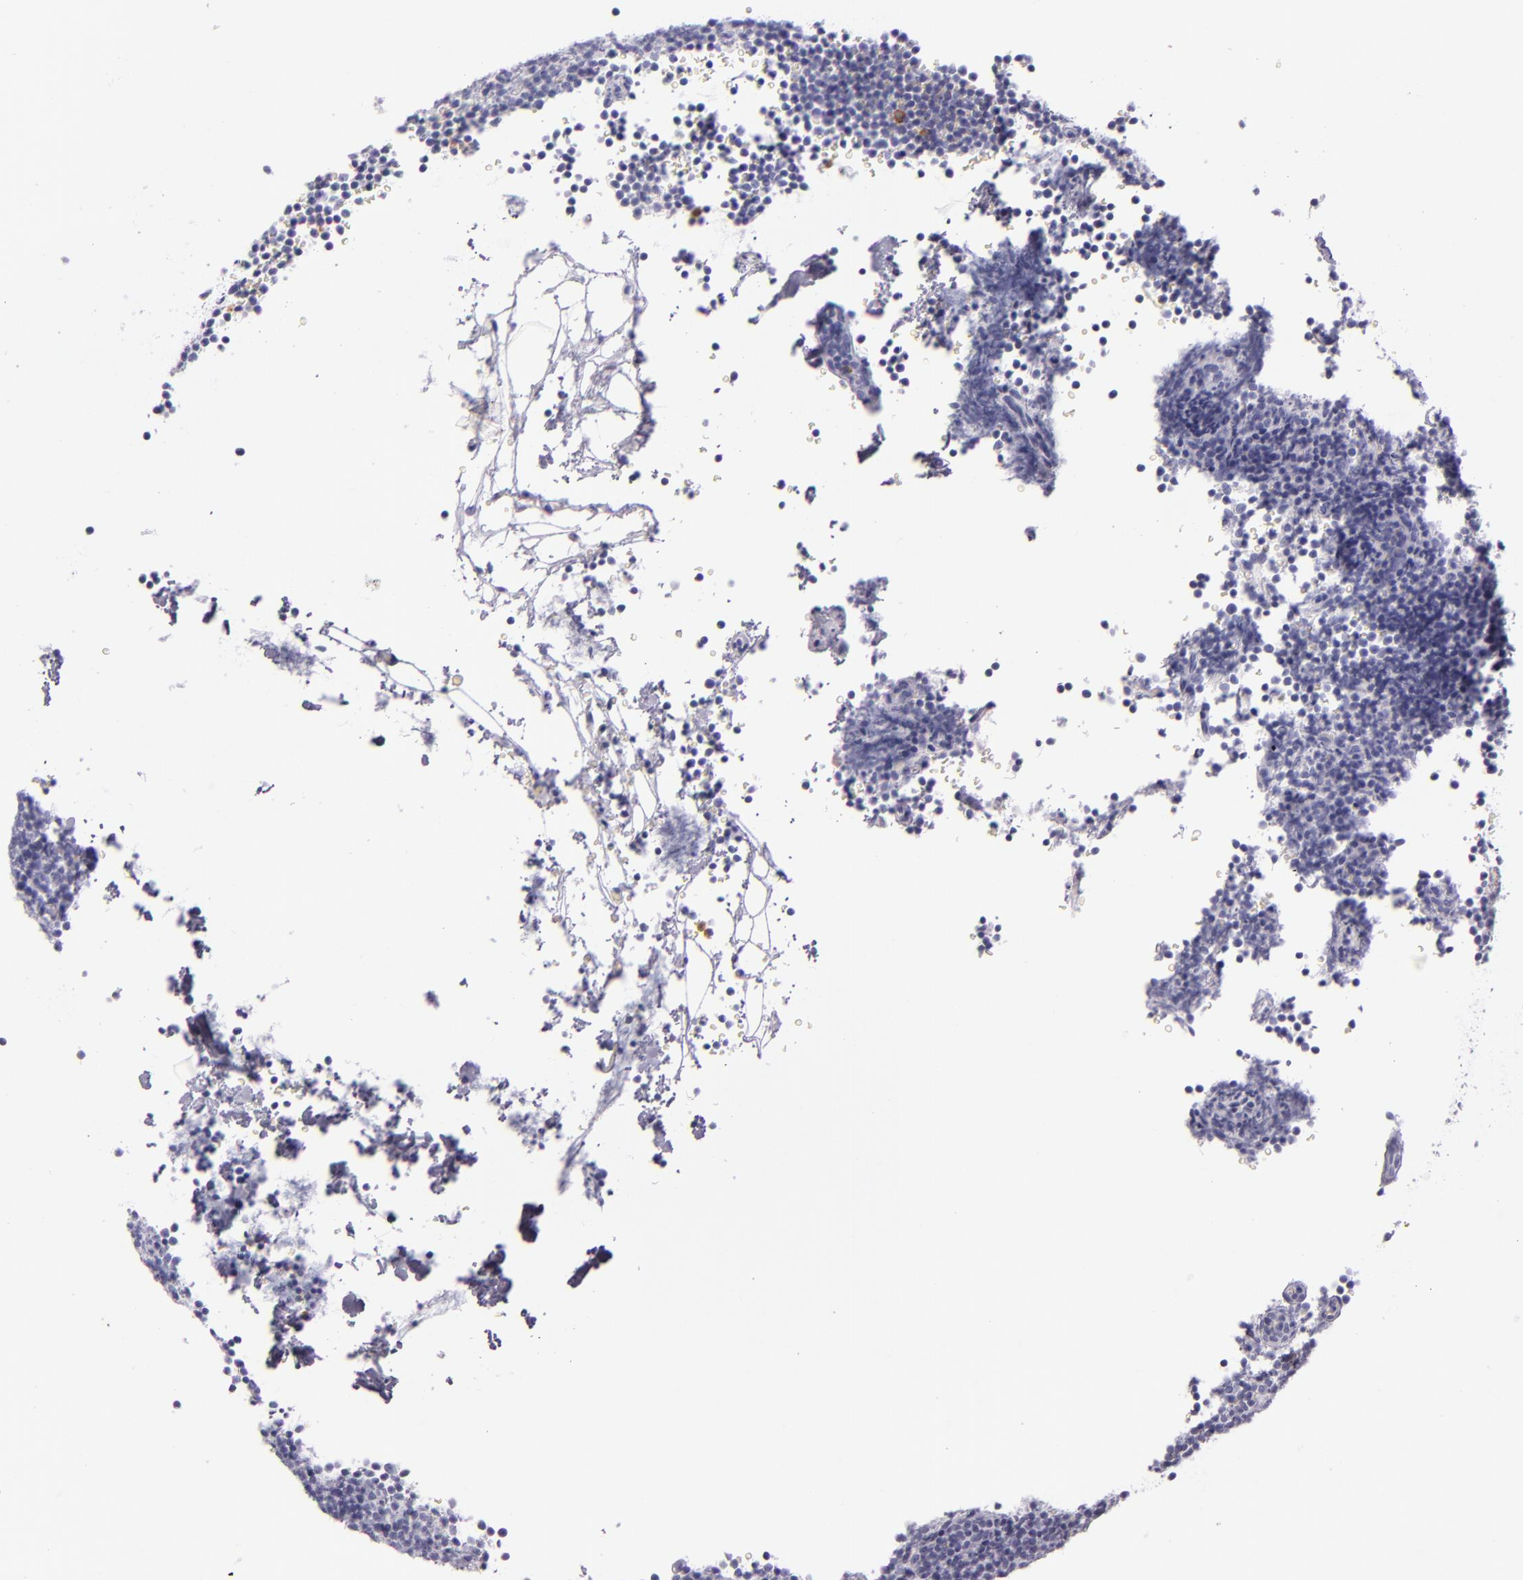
{"staining": {"intensity": "negative", "quantity": "none", "location": "none"}, "tissue": "lymphoma", "cell_type": "Tumor cells", "image_type": "cancer", "snomed": [{"axis": "morphology", "description": "Malignant lymphoma, non-Hodgkin's type, High grade"}, {"axis": "topography", "description": "Lymph node"}], "caption": "Lymphoma stained for a protein using IHC demonstrates no staining tumor cells.", "gene": "CEACAM1", "patient": {"sex": "female", "age": 58}}